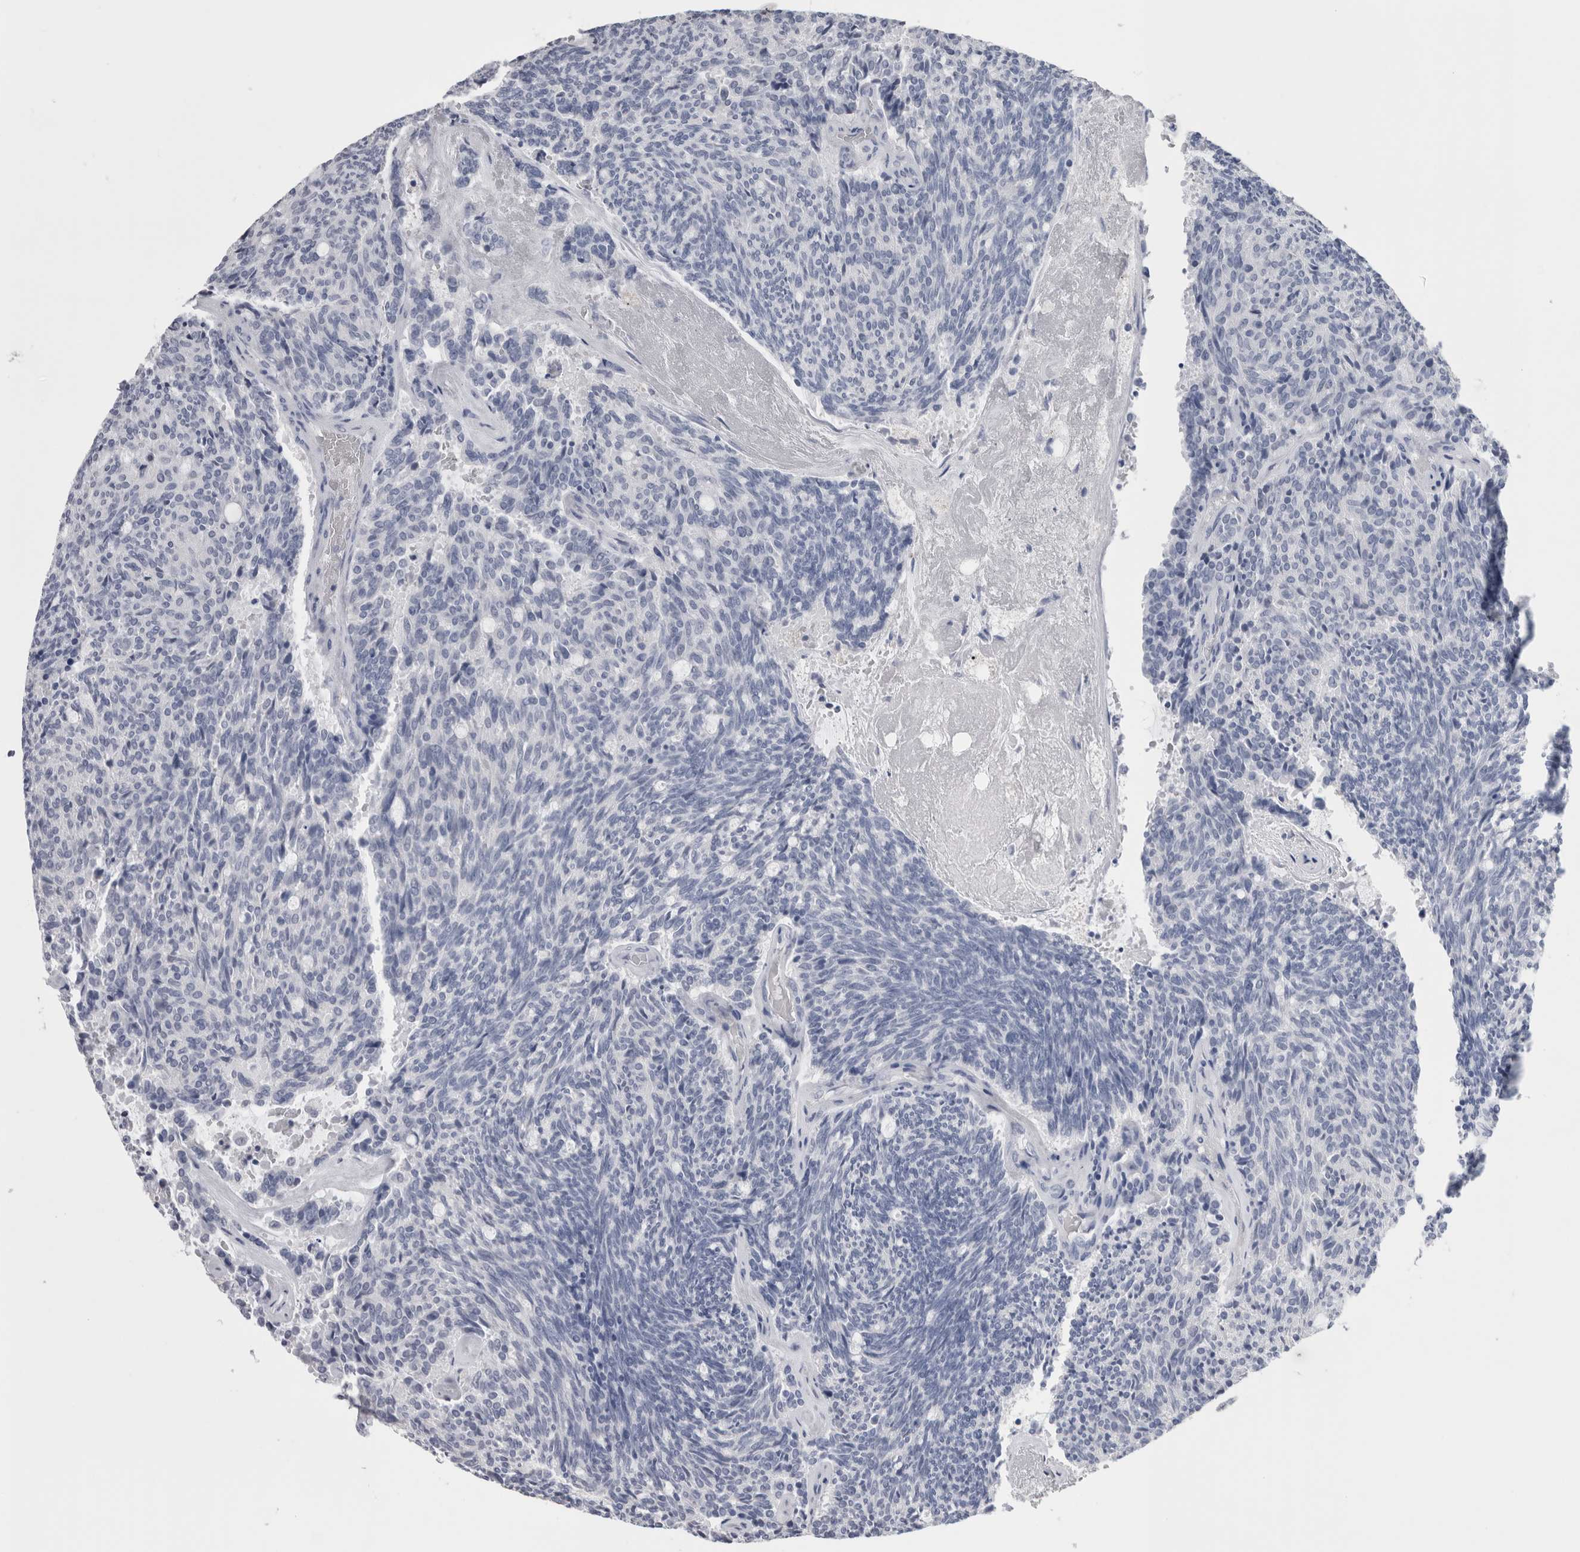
{"staining": {"intensity": "negative", "quantity": "none", "location": "none"}, "tissue": "carcinoid", "cell_type": "Tumor cells", "image_type": "cancer", "snomed": [{"axis": "morphology", "description": "Carcinoid, malignant, NOS"}, {"axis": "topography", "description": "Pancreas"}], "caption": "Carcinoid was stained to show a protein in brown. There is no significant expression in tumor cells.", "gene": "CA8", "patient": {"sex": "female", "age": 54}}